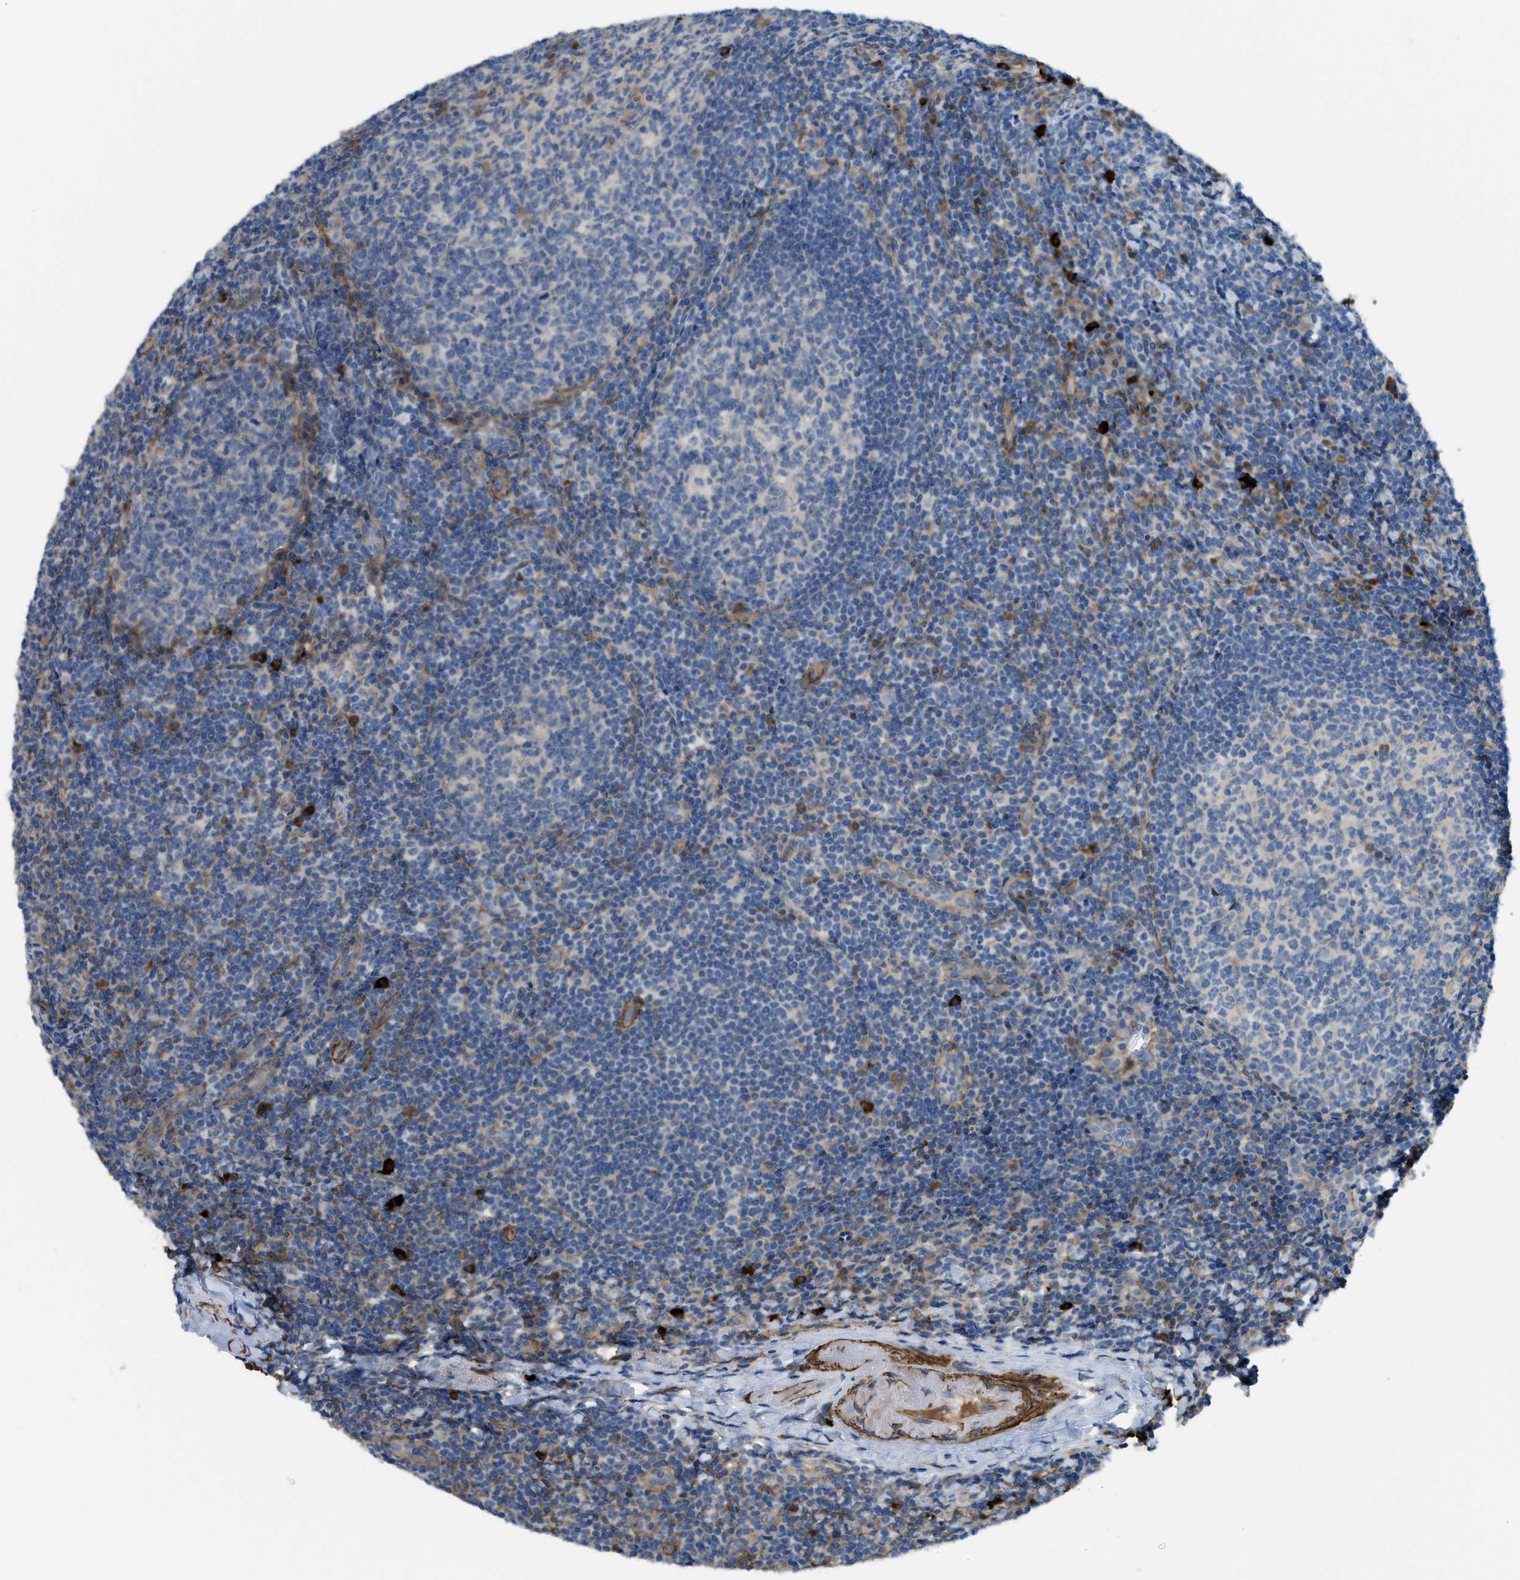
{"staining": {"intensity": "strong", "quantity": "<25%", "location": "cytoplasmic/membranous"}, "tissue": "tonsil", "cell_type": "Germinal center cells", "image_type": "normal", "snomed": [{"axis": "morphology", "description": "Normal tissue, NOS"}, {"axis": "topography", "description": "Tonsil"}], "caption": "An image showing strong cytoplasmic/membranous positivity in approximately <25% of germinal center cells in benign tonsil, as visualized by brown immunohistochemical staining.", "gene": "BMPR1A", "patient": {"sex": "male", "age": 37}}